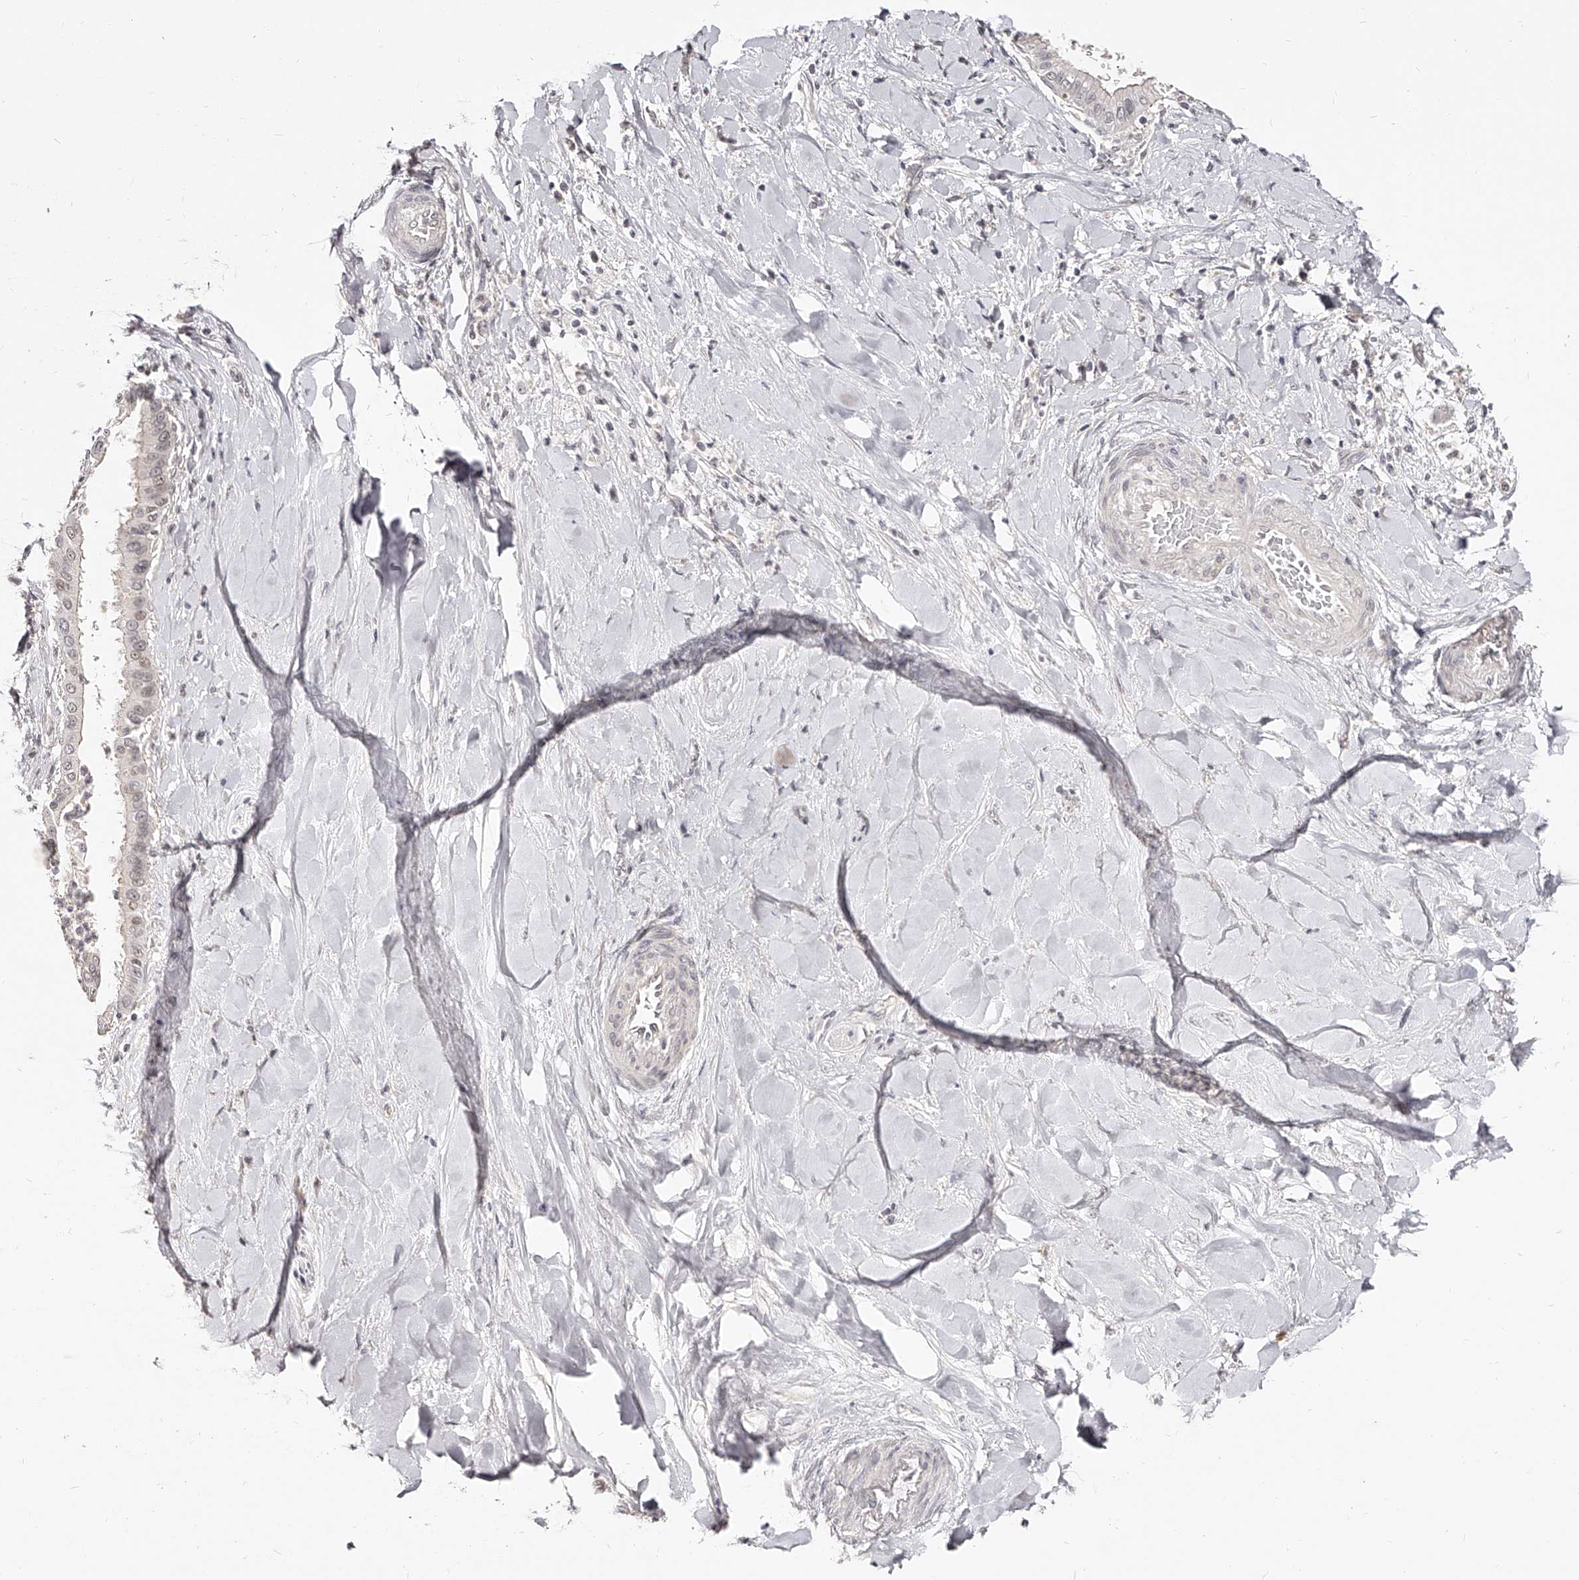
{"staining": {"intensity": "weak", "quantity": "<25%", "location": "nuclear"}, "tissue": "liver cancer", "cell_type": "Tumor cells", "image_type": "cancer", "snomed": [{"axis": "morphology", "description": "Cholangiocarcinoma"}, {"axis": "topography", "description": "Liver"}], "caption": "High magnification brightfield microscopy of liver cancer (cholangiocarcinoma) stained with DAB (3,3'-diaminobenzidine) (brown) and counterstained with hematoxylin (blue): tumor cells show no significant expression.", "gene": "ZNF789", "patient": {"sex": "female", "age": 54}}